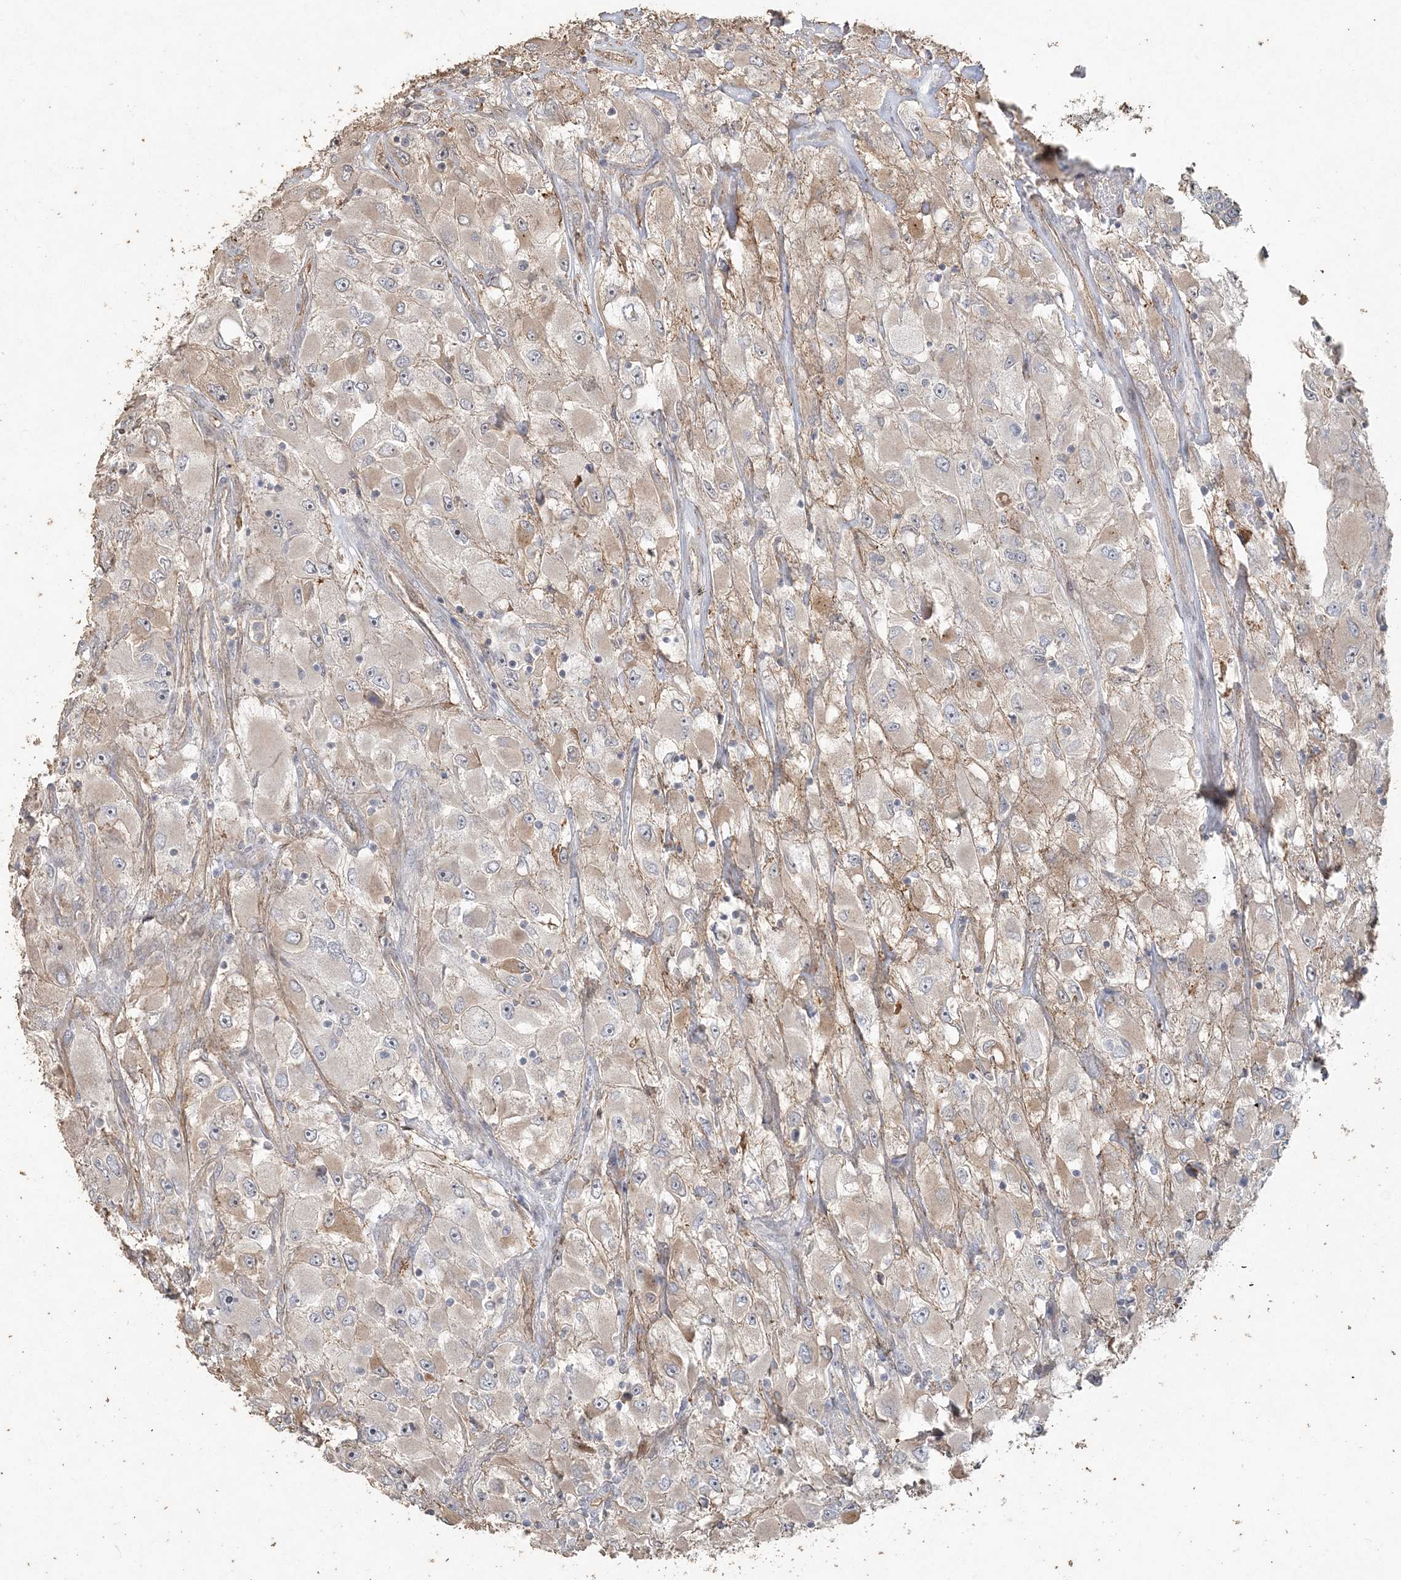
{"staining": {"intensity": "moderate", "quantity": "<25%", "location": "cytoplasmic/membranous"}, "tissue": "renal cancer", "cell_type": "Tumor cells", "image_type": "cancer", "snomed": [{"axis": "morphology", "description": "Adenocarcinoma, NOS"}, {"axis": "topography", "description": "Kidney"}], "caption": "Renal adenocarcinoma stained with DAB (3,3'-diaminobenzidine) IHC reveals low levels of moderate cytoplasmic/membranous staining in about <25% of tumor cells. Immunohistochemistry stains the protein of interest in brown and the nuclei are stained blue.", "gene": "RNF145", "patient": {"sex": "female", "age": 52}}